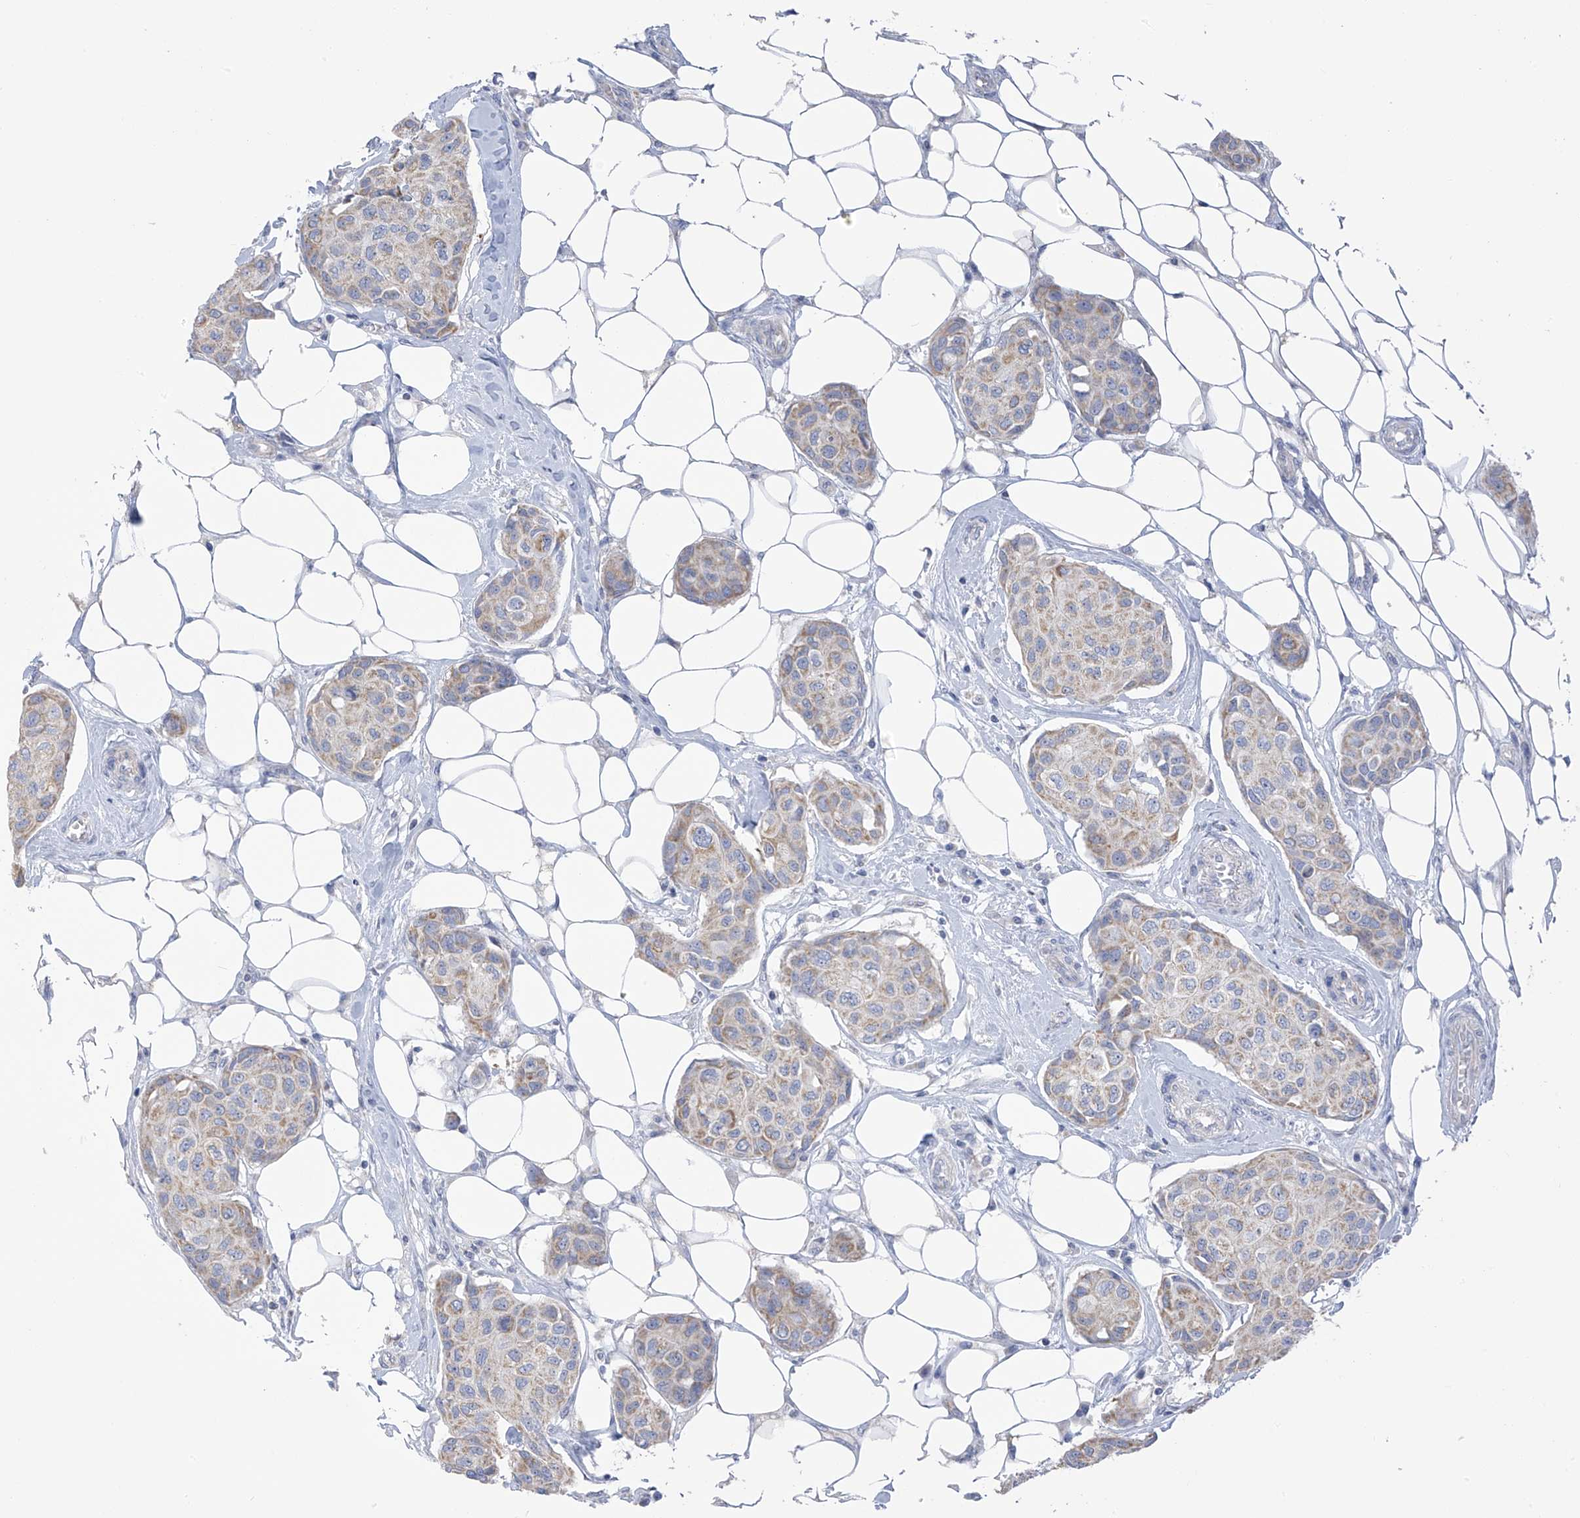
{"staining": {"intensity": "weak", "quantity": "25%-75%", "location": "cytoplasmic/membranous"}, "tissue": "breast cancer", "cell_type": "Tumor cells", "image_type": "cancer", "snomed": [{"axis": "morphology", "description": "Duct carcinoma"}, {"axis": "topography", "description": "Breast"}], "caption": "High-power microscopy captured an immunohistochemistry (IHC) micrograph of breast cancer (invasive ductal carcinoma), revealing weak cytoplasmic/membranous expression in approximately 25%-75% of tumor cells. The protein is shown in brown color, while the nuclei are stained blue.", "gene": "PNPT1", "patient": {"sex": "female", "age": 80}}